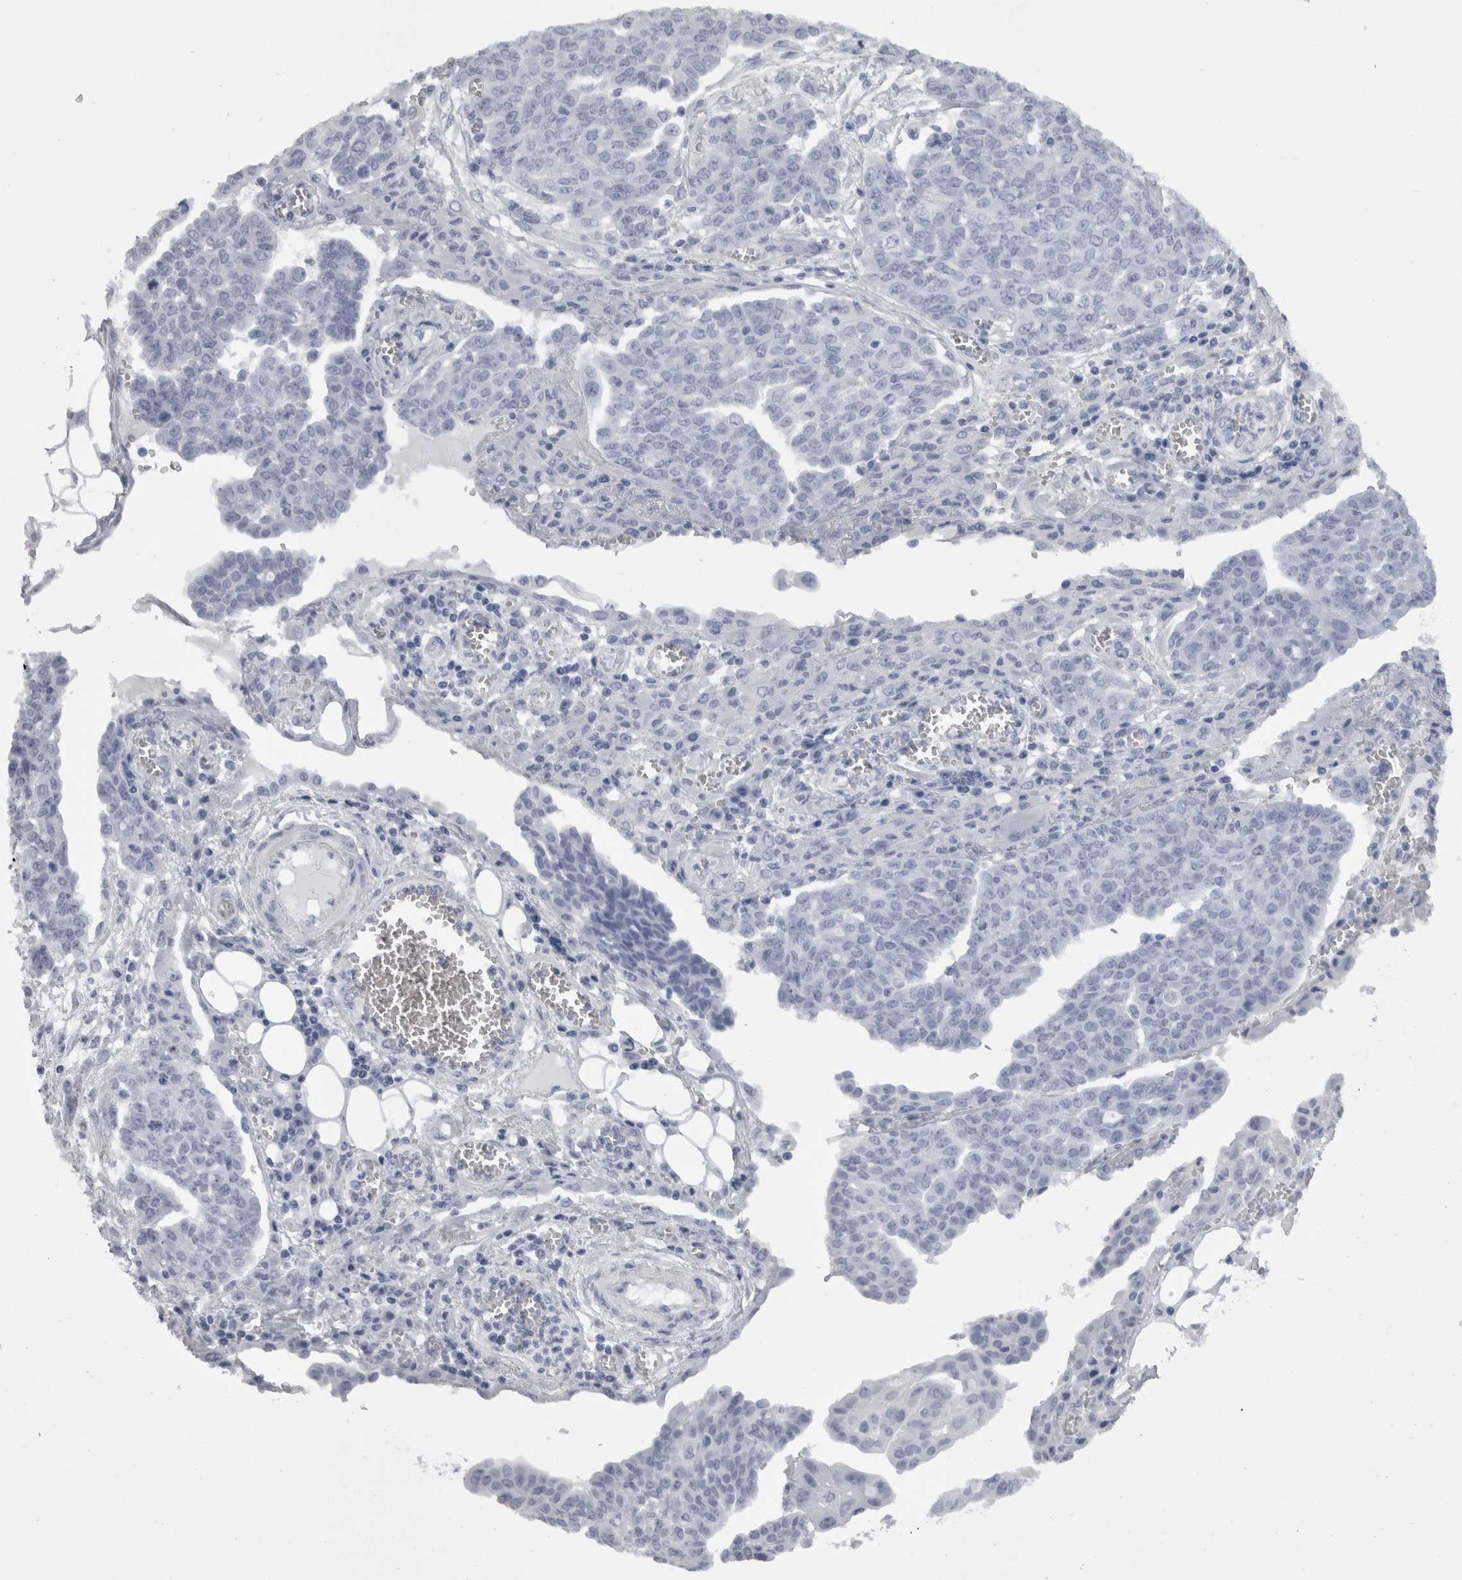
{"staining": {"intensity": "negative", "quantity": "none", "location": "none"}, "tissue": "ovarian cancer", "cell_type": "Tumor cells", "image_type": "cancer", "snomed": [{"axis": "morphology", "description": "Cystadenocarcinoma, serous, NOS"}, {"axis": "topography", "description": "Soft tissue"}, {"axis": "topography", "description": "Ovary"}], "caption": "High power microscopy micrograph of an IHC histopathology image of ovarian cancer (serous cystadenocarcinoma), revealing no significant expression in tumor cells.", "gene": "CAMK2D", "patient": {"sex": "female", "age": 57}}